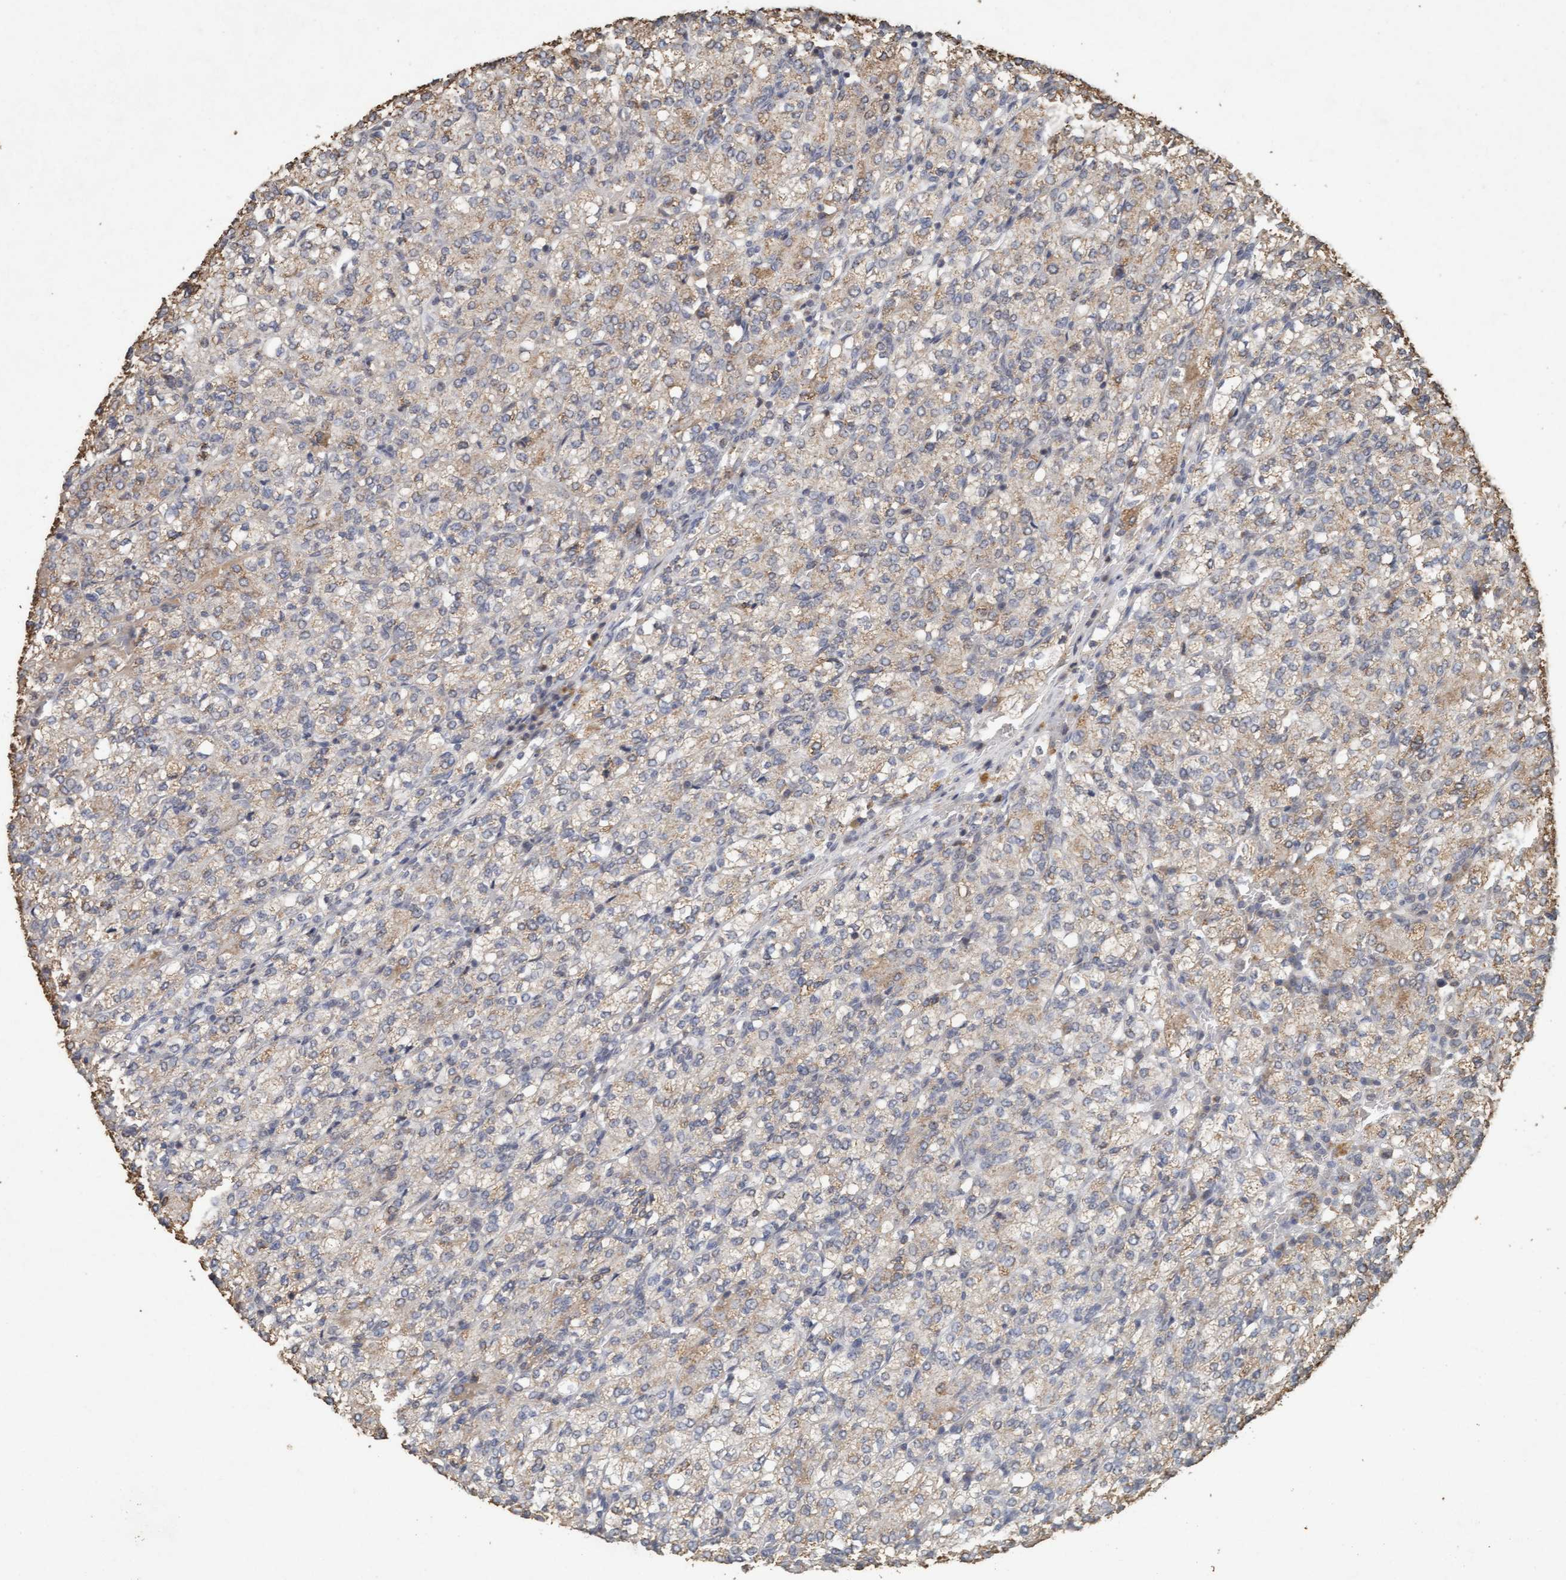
{"staining": {"intensity": "weak", "quantity": "<25%", "location": "cytoplasmic/membranous"}, "tissue": "renal cancer", "cell_type": "Tumor cells", "image_type": "cancer", "snomed": [{"axis": "morphology", "description": "Adenocarcinoma, NOS"}, {"axis": "topography", "description": "Kidney"}], "caption": "The histopathology image reveals no staining of tumor cells in renal cancer.", "gene": "VSIG8", "patient": {"sex": "male", "age": 77}}